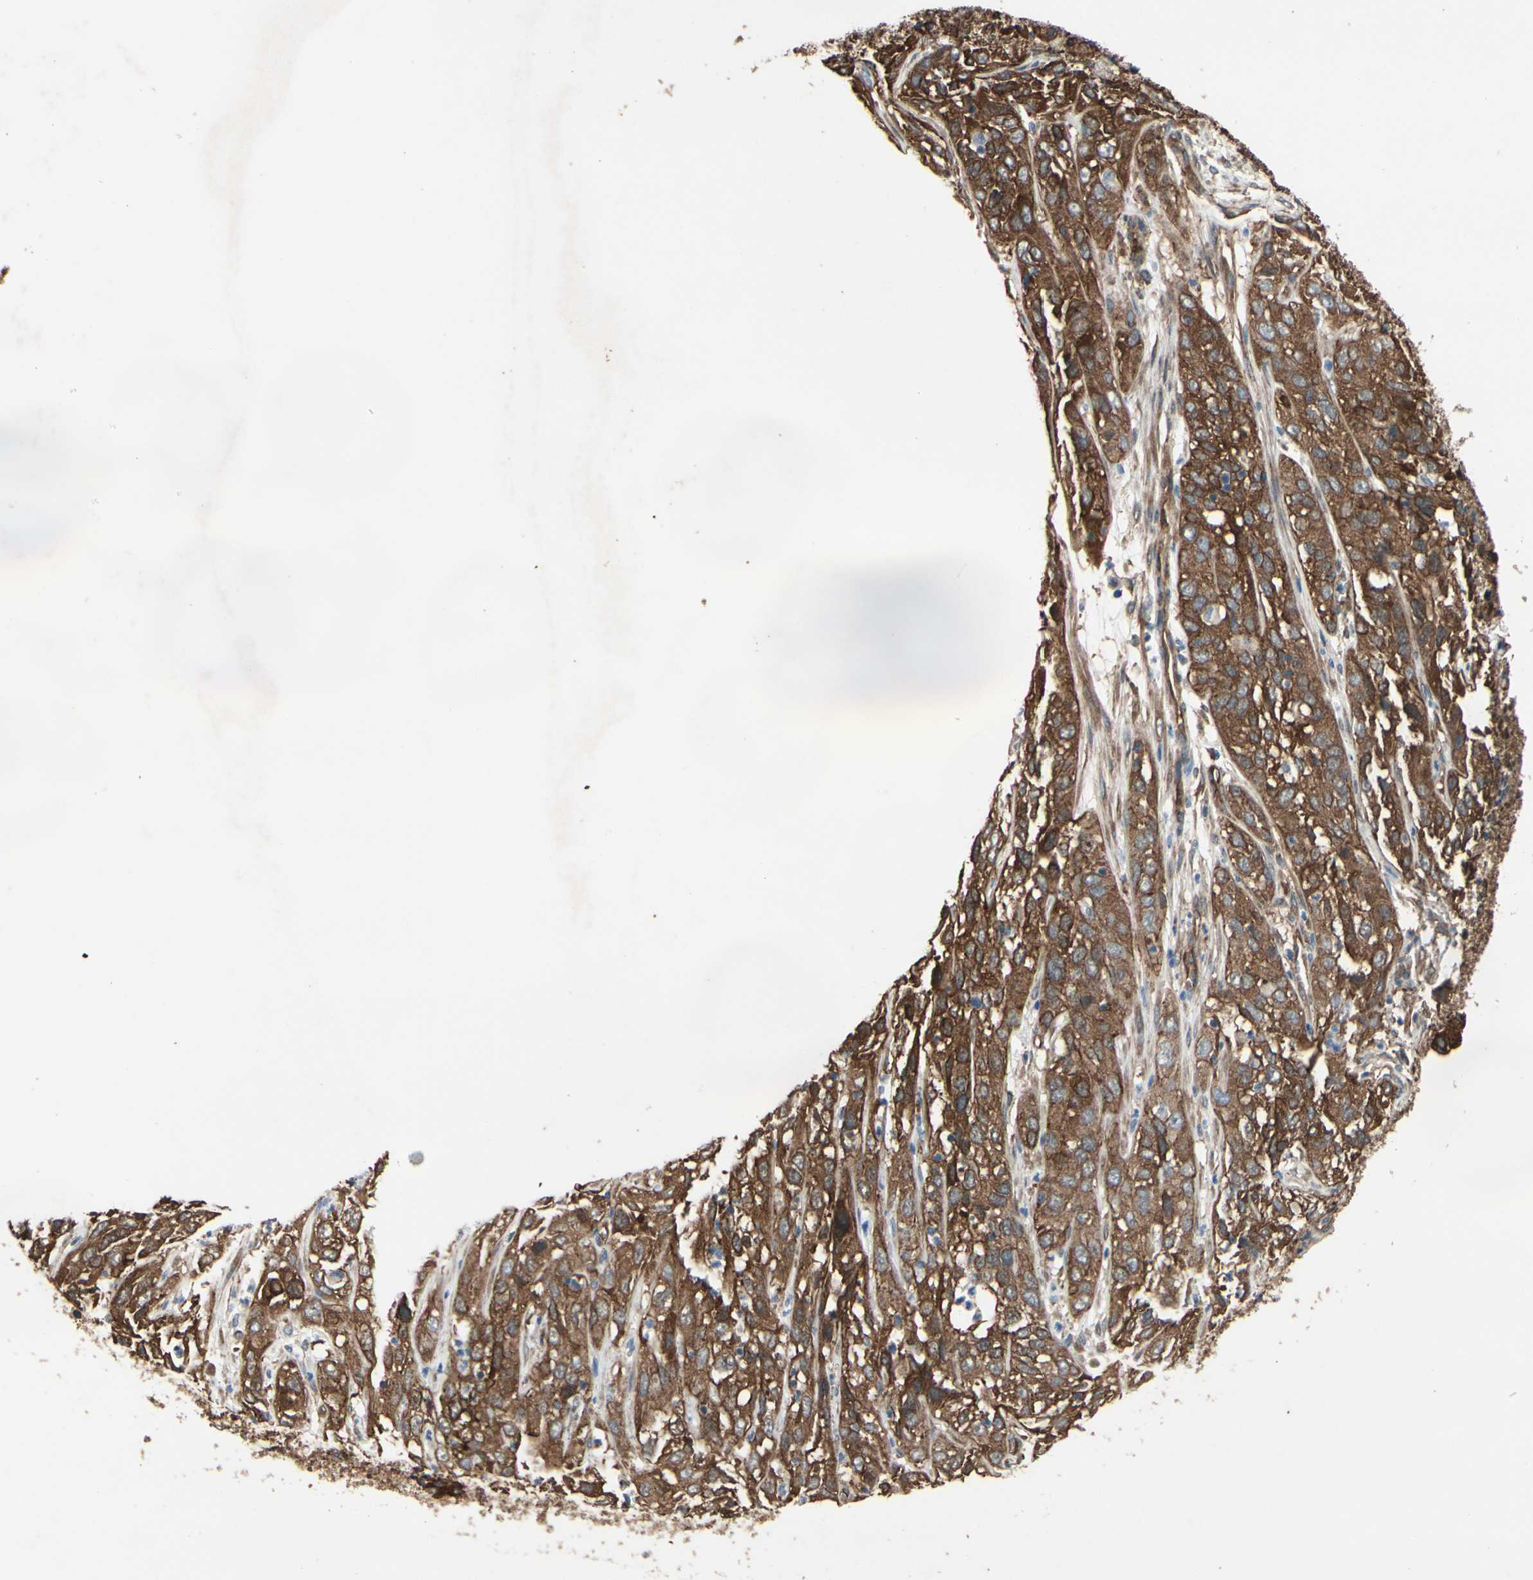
{"staining": {"intensity": "moderate", "quantity": ">75%", "location": "cytoplasmic/membranous"}, "tissue": "cervical cancer", "cell_type": "Tumor cells", "image_type": "cancer", "snomed": [{"axis": "morphology", "description": "Squamous cell carcinoma, NOS"}, {"axis": "topography", "description": "Cervix"}], "caption": "Immunohistochemical staining of human squamous cell carcinoma (cervical) shows medium levels of moderate cytoplasmic/membranous protein expression in approximately >75% of tumor cells. (Stains: DAB in brown, nuclei in blue, Microscopy: brightfield microscopy at high magnification).", "gene": "CTTNBP2", "patient": {"sex": "female", "age": 32}}